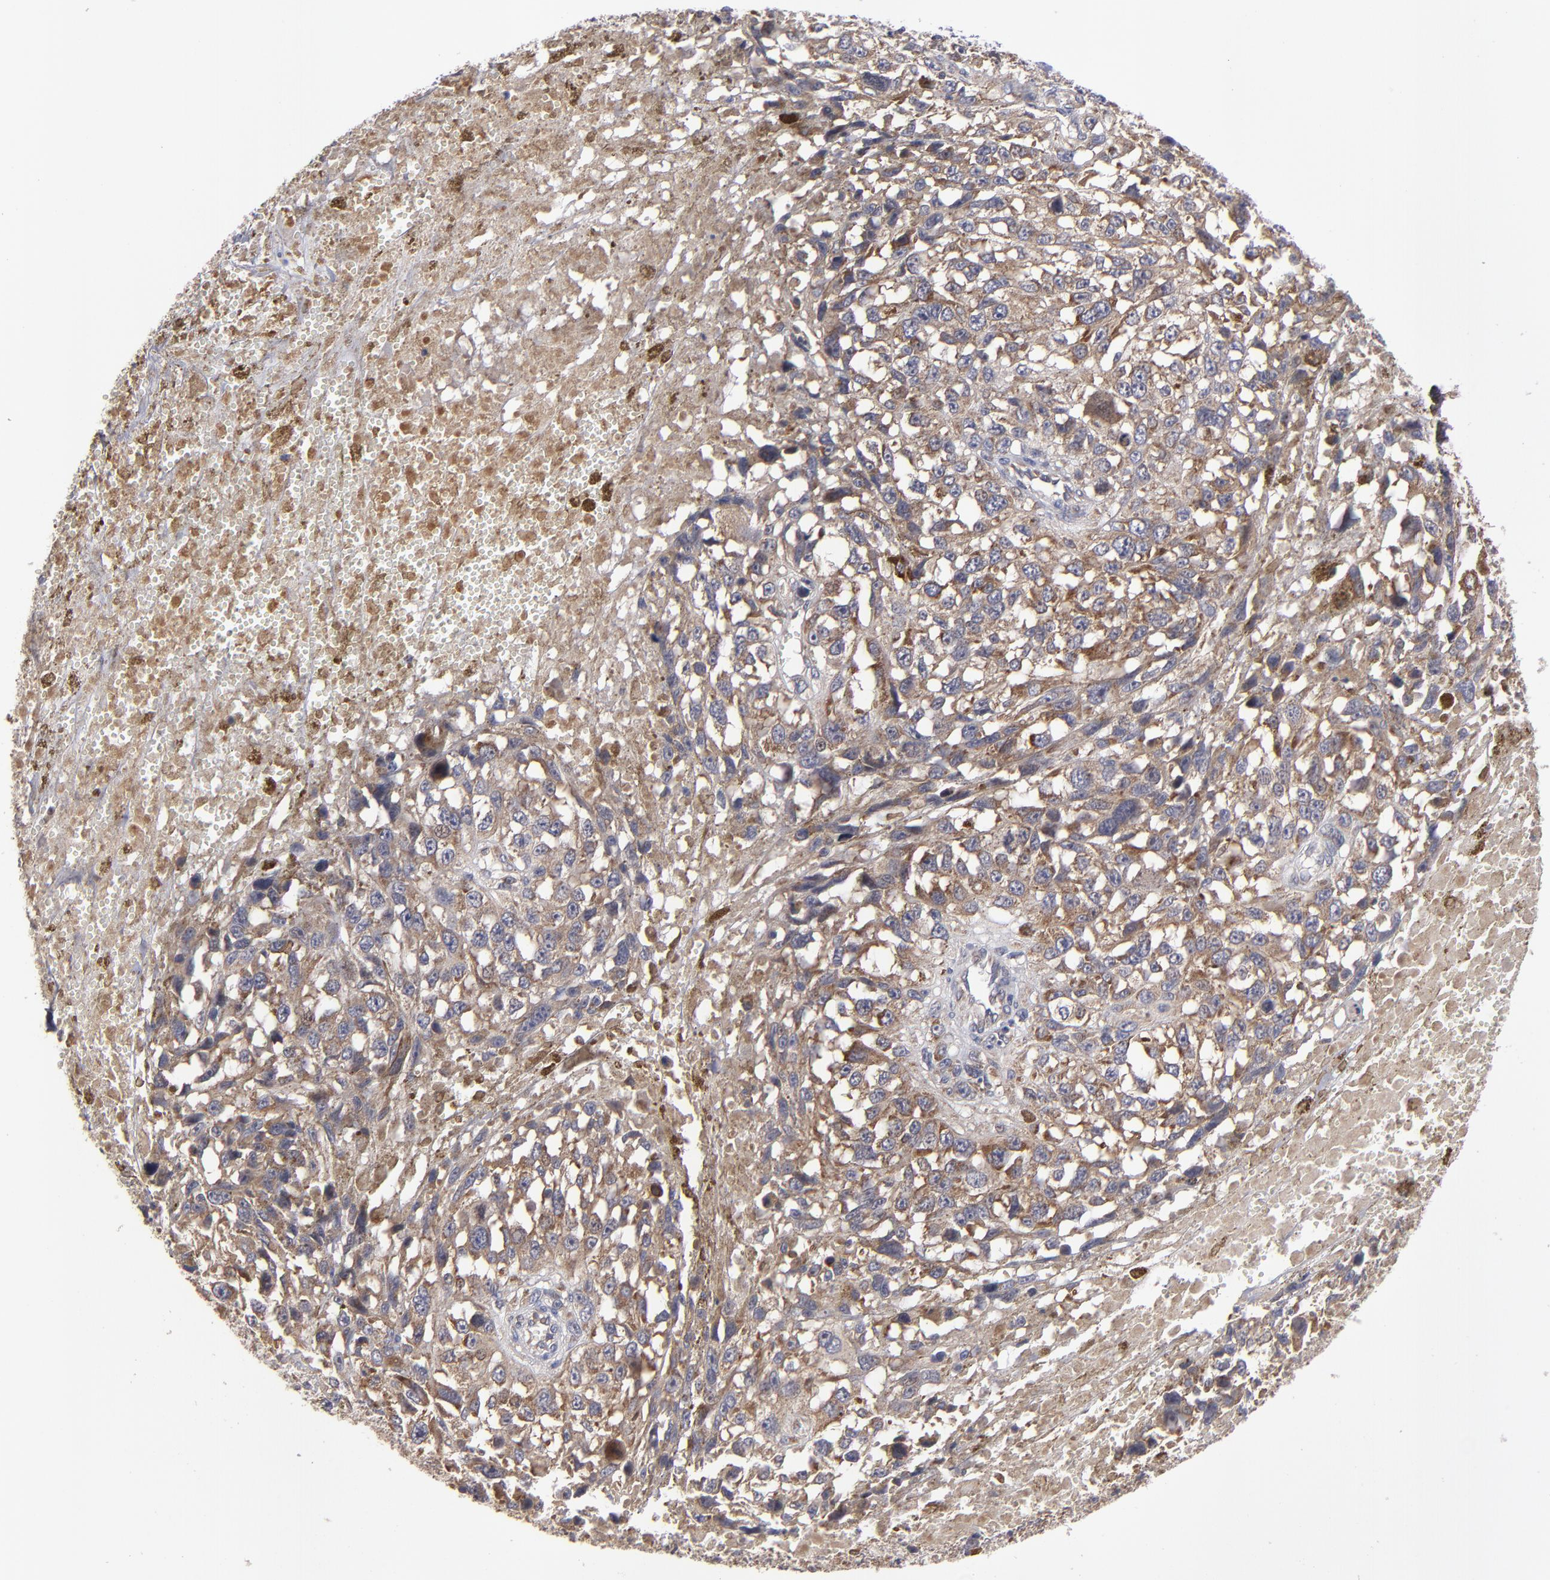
{"staining": {"intensity": "moderate", "quantity": ">75%", "location": "cytoplasmic/membranous"}, "tissue": "melanoma", "cell_type": "Tumor cells", "image_type": "cancer", "snomed": [{"axis": "morphology", "description": "Malignant melanoma, Metastatic site"}, {"axis": "topography", "description": "Lymph node"}], "caption": "Immunohistochemistry (IHC) (DAB) staining of malignant melanoma (metastatic site) shows moderate cytoplasmic/membranous protein staining in about >75% of tumor cells.", "gene": "SND1", "patient": {"sex": "male", "age": 59}}